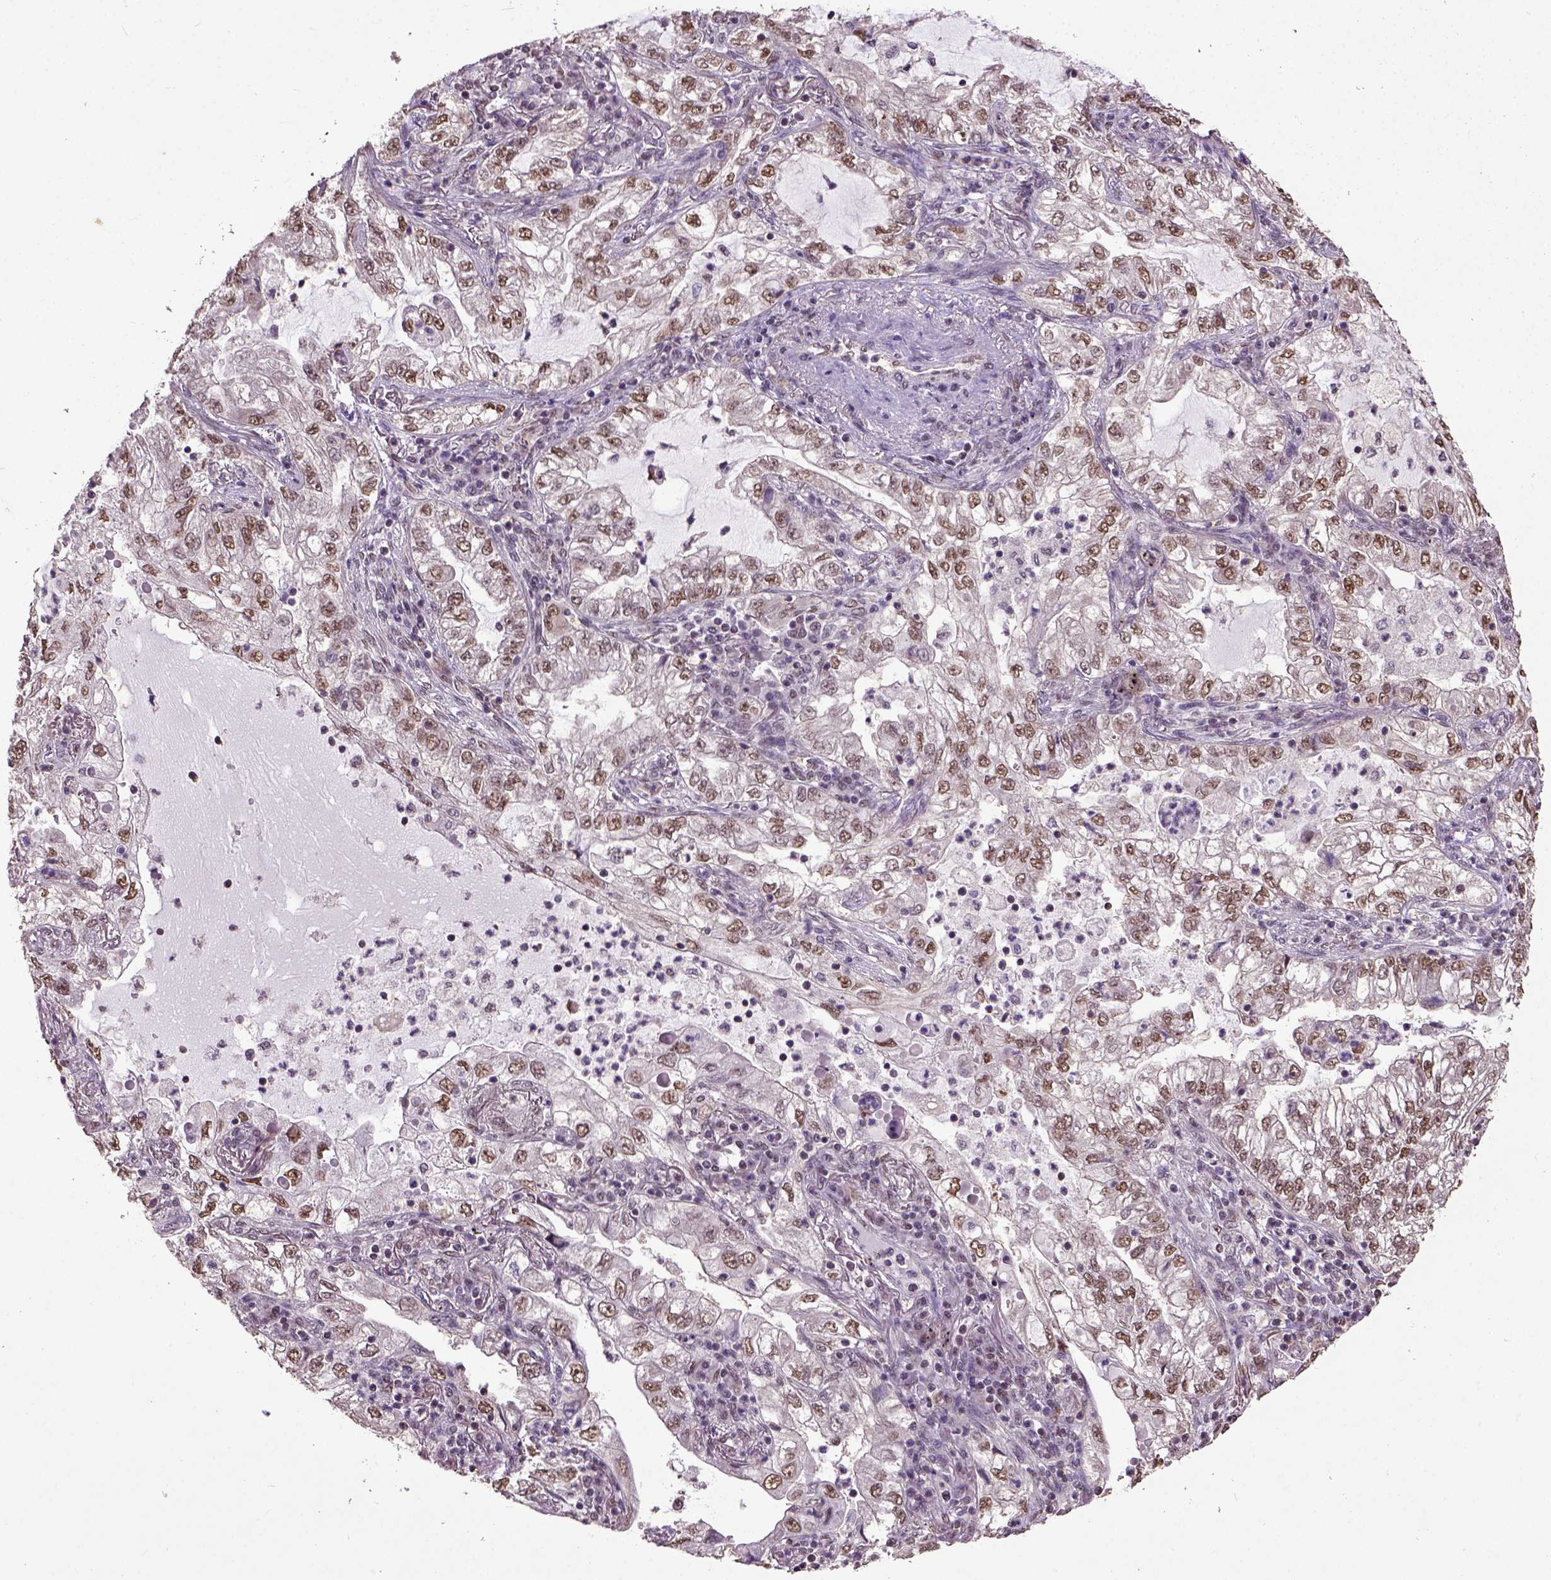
{"staining": {"intensity": "moderate", "quantity": ">75%", "location": "nuclear"}, "tissue": "lung cancer", "cell_type": "Tumor cells", "image_type": "cancer", "snomed": [{"axis": "morphology", "description": "Adenocarcinoma, NOS"}, {"axis": "topography", "description": "Lung"}], "caption": "Immunohistochemical staining of lung adenocarcinoma demonstrates medium levels of moderate nuclear staining in about >75% of tumor cells. The staining is performed using DAB brown chromogen to label protein expression. The nuclei are counter-stained blue using hematoxylin.", "gene": "UBA3", "patient": {"sex": "female", "age": 73}}